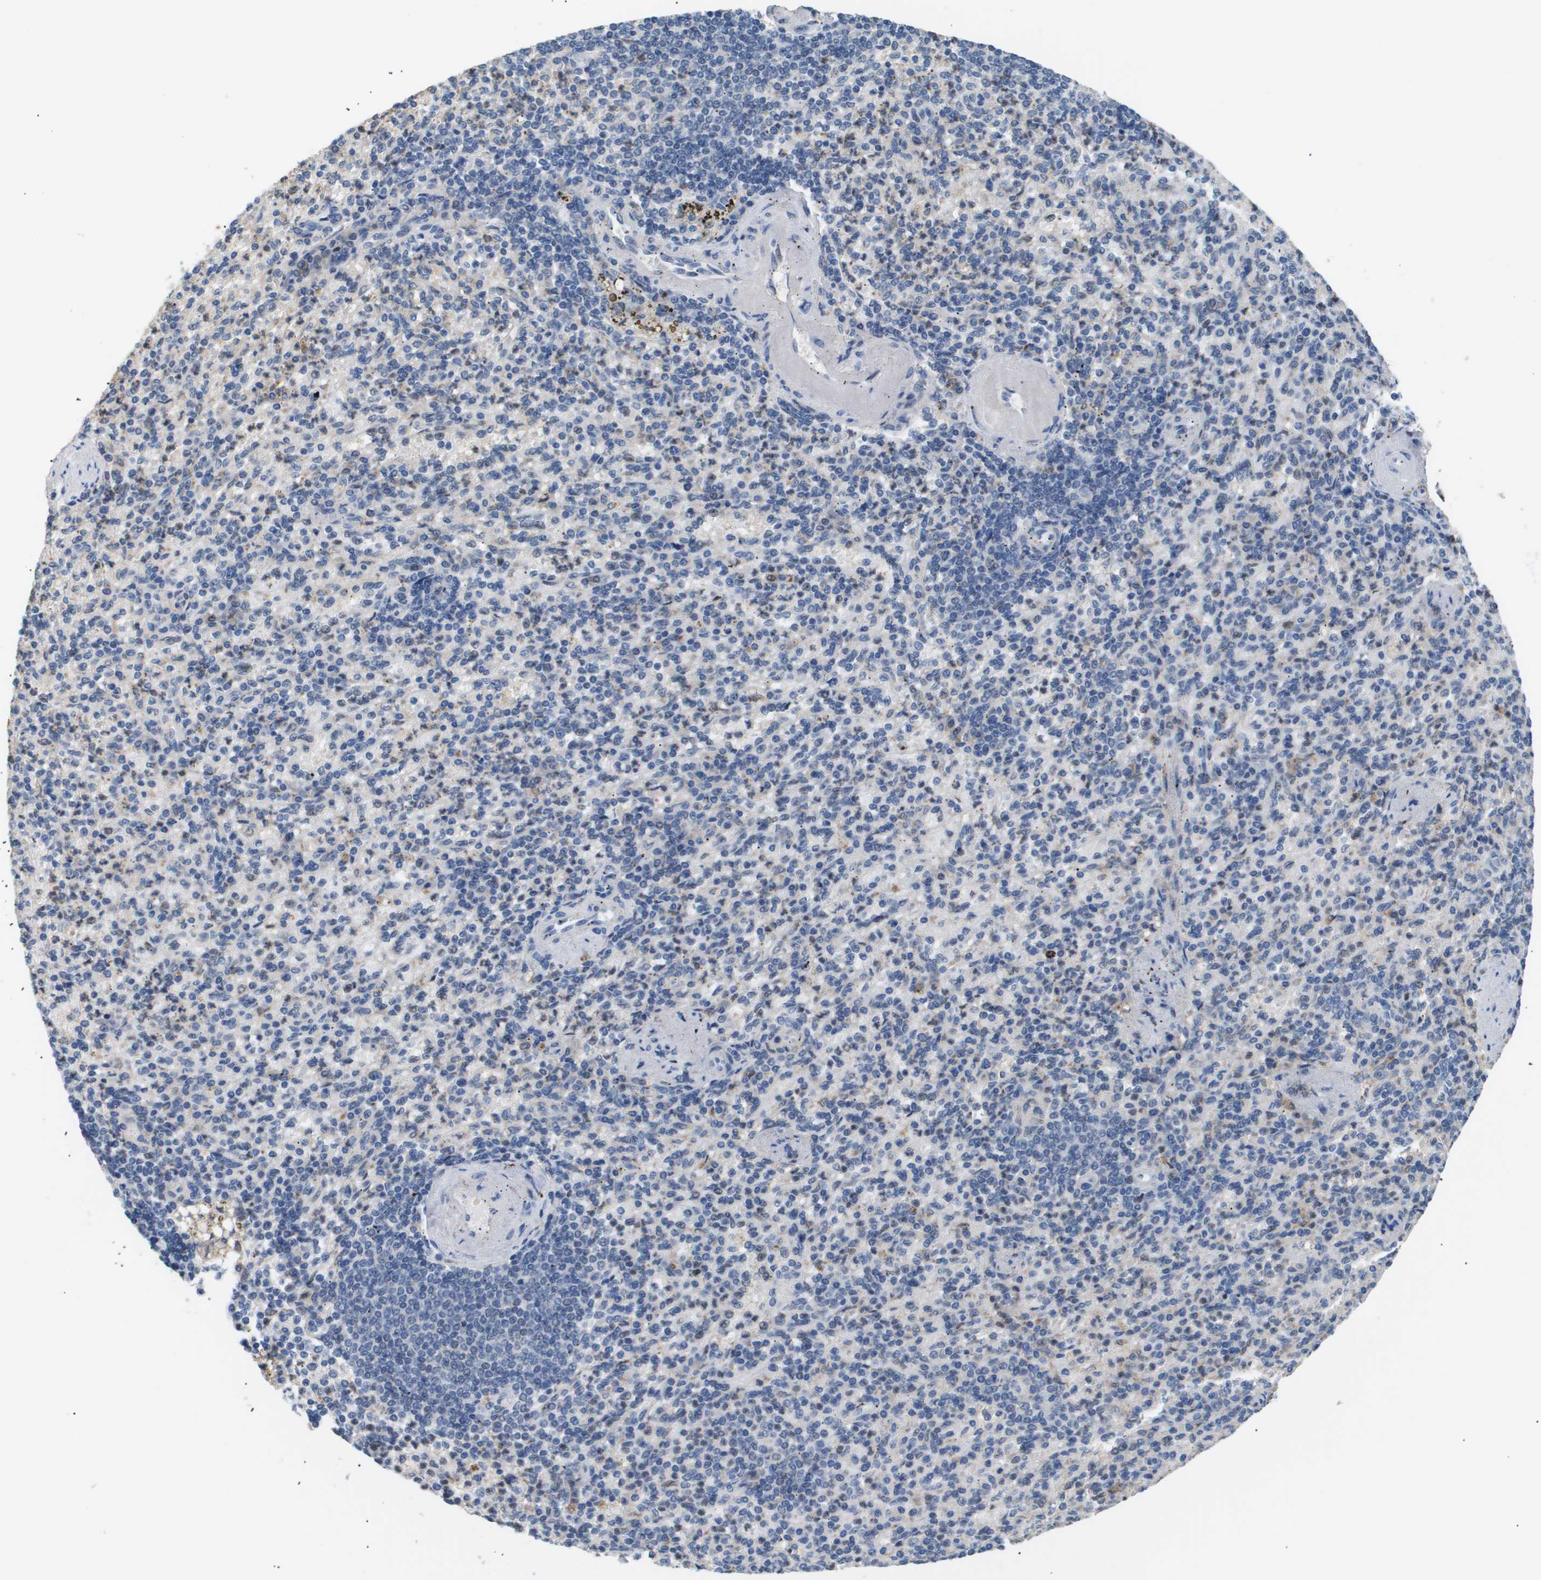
{"staining": {"intensity": "moderate", "quantity": "25%-75%", "location": "cytoplasmic/membranous,nuclear"}, "tissue": "spleen", "cell_type": "Cells in red pulp", "image_type": "normal", "snomed": [{"axis": "morphology", "description": "Normal tissue, NOS"}, {"axis": "topography", "description": "Spleen"}], "caption": "Immunohistochemistry of benign spleen reveals medium levels of moderate cytoplasmic/membranous,nuclear staining in approximately 25%-75% of cells in red pulp. The staining was performed using DAB (3,3'-diaminobenzidine), with brown indicating positive protein expression. Nuclei are stained blue with hematoxylin.", "gene": "AKR1A1", "patient": {"sex": "female", "age": 74}}